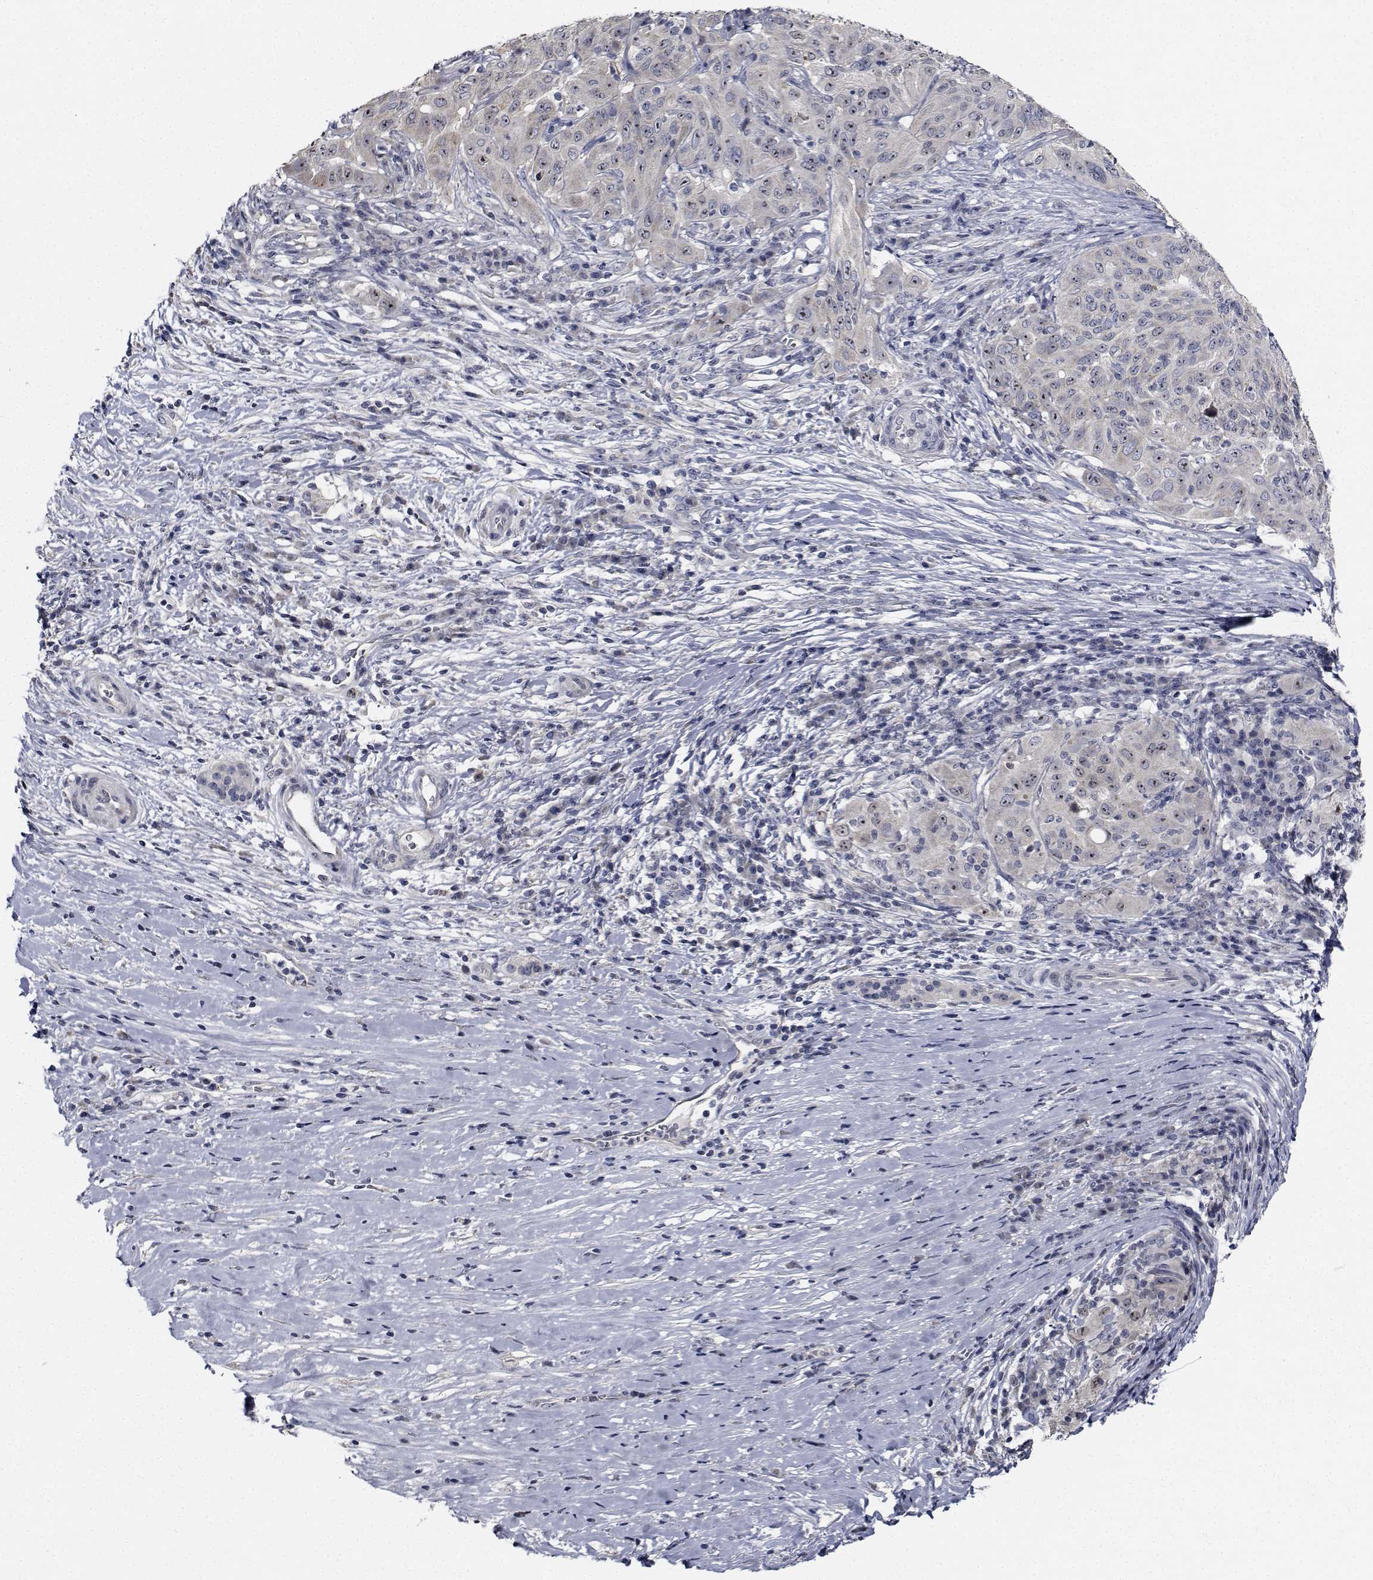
{"staining": {"intensity": "strong", "quantity": ">75%", "location": "nuclear"}, "tissue": "pancreatic cancer", "cell_type": "Tumor cells", "image_type": "cancer", "snomed": [{"axis": "morphology", "description": "Adenocarcinoma, NOS"}, {"axis": "topography", "description": "Pancreas"}], "caption": "Immunohistochemistry (IHC) micrograph of neoplastic tissue: pancreatic cancer stained using immunohistochemistry (IHC) reveals high levels of strong protein expression localized specifically in the nuclear of tumor cells, appearing as a nuclear brown color.", "gene": "NVL", "patient": {"sex": "male", "age": 63}}